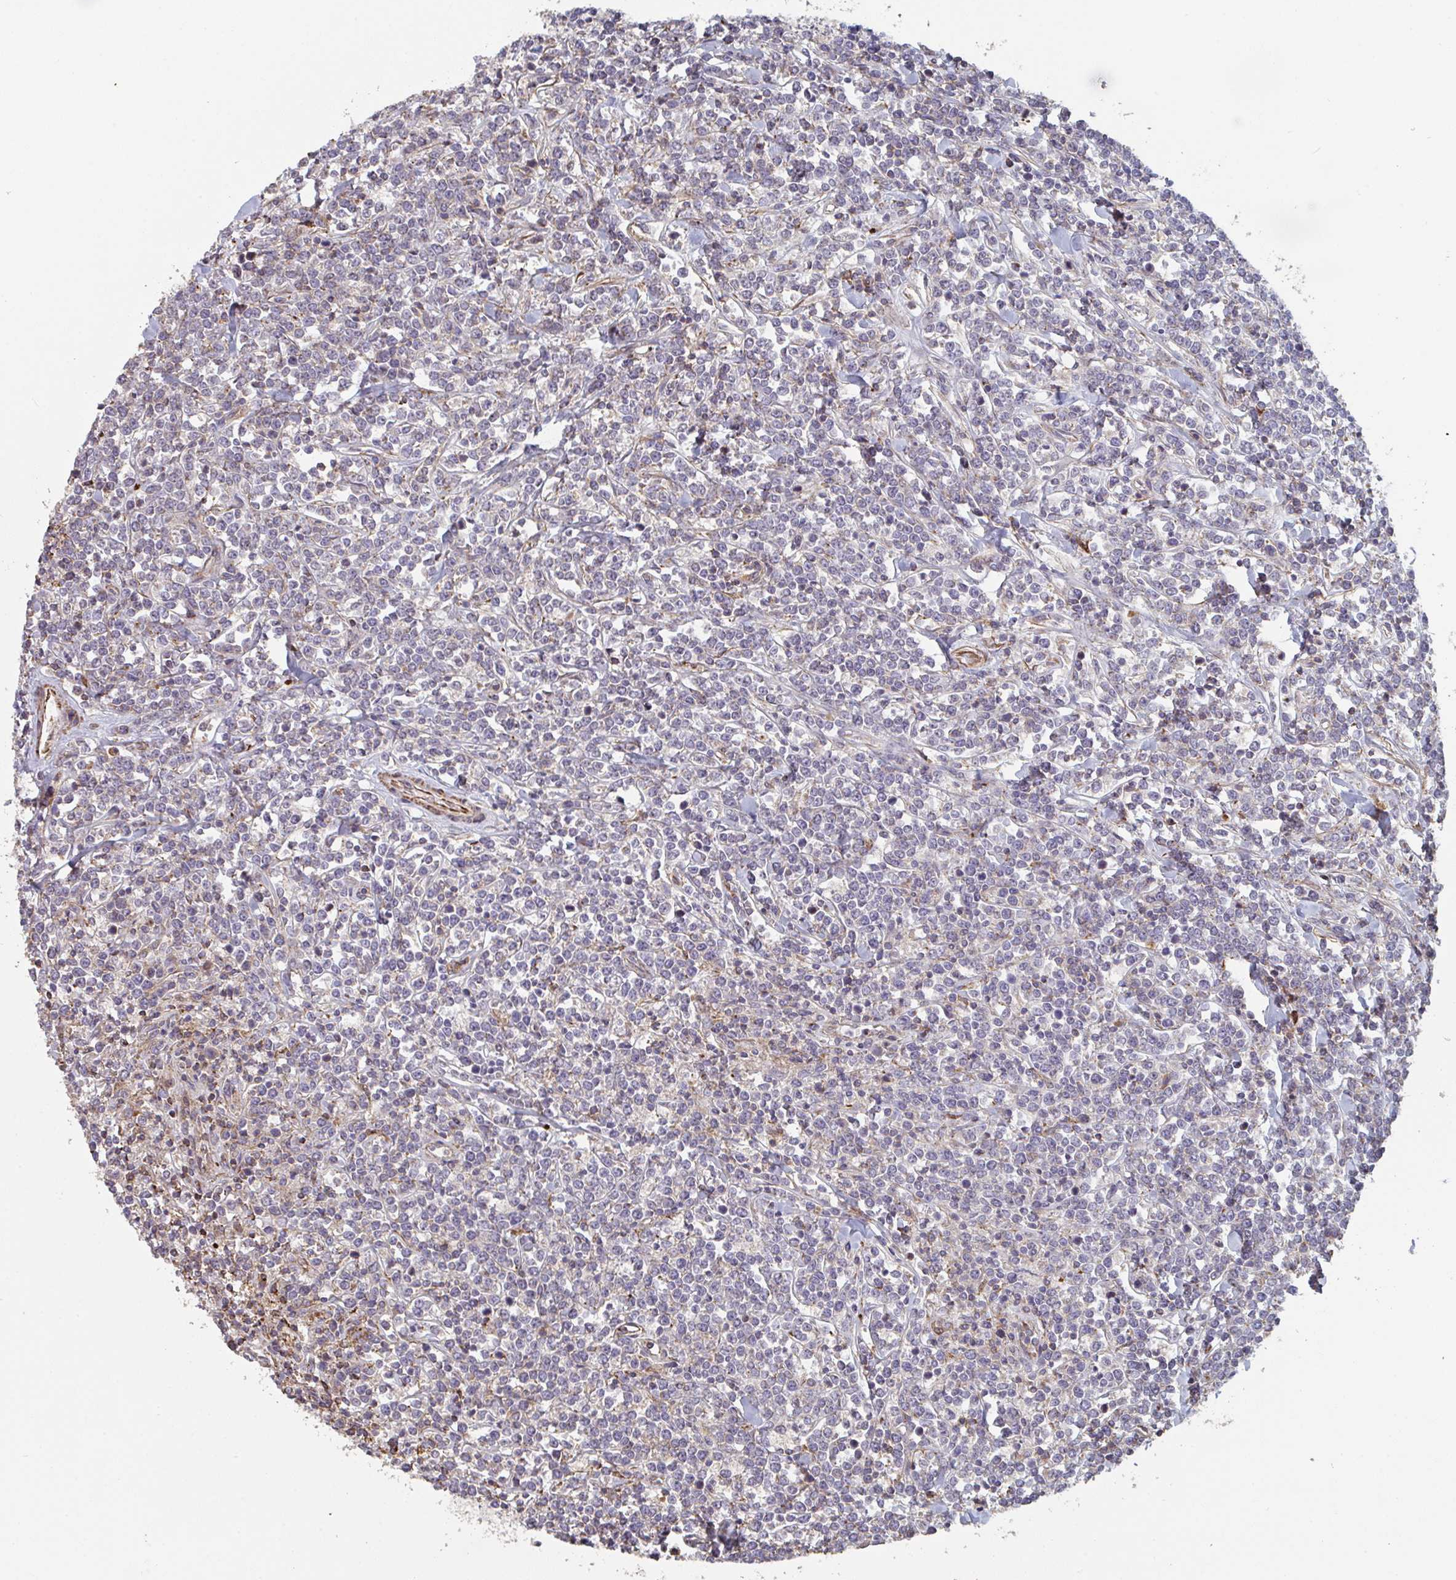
{"staining": {"intensity": "negative", "quantity": "none", "location": "none"}, "tissue": "lymphoma", "cell_type": "Tumor cells", "image_type": "cancer", "snomed": [{"axis": "morphology", "description": "Malignant lymphoma, non-Hodgkin's type, High grade"}, {"axis": "topography", "description": "Small intestine"}, {"axis": "topography", "description": "Colon"}], "caption": "IHC of human malignant lymphoma, non-Hodgkin's type (high-grade) exhibits no positivity in tumor cells.", "gene": "FZD2", "patient": {"sex": "male", "age": 8}}